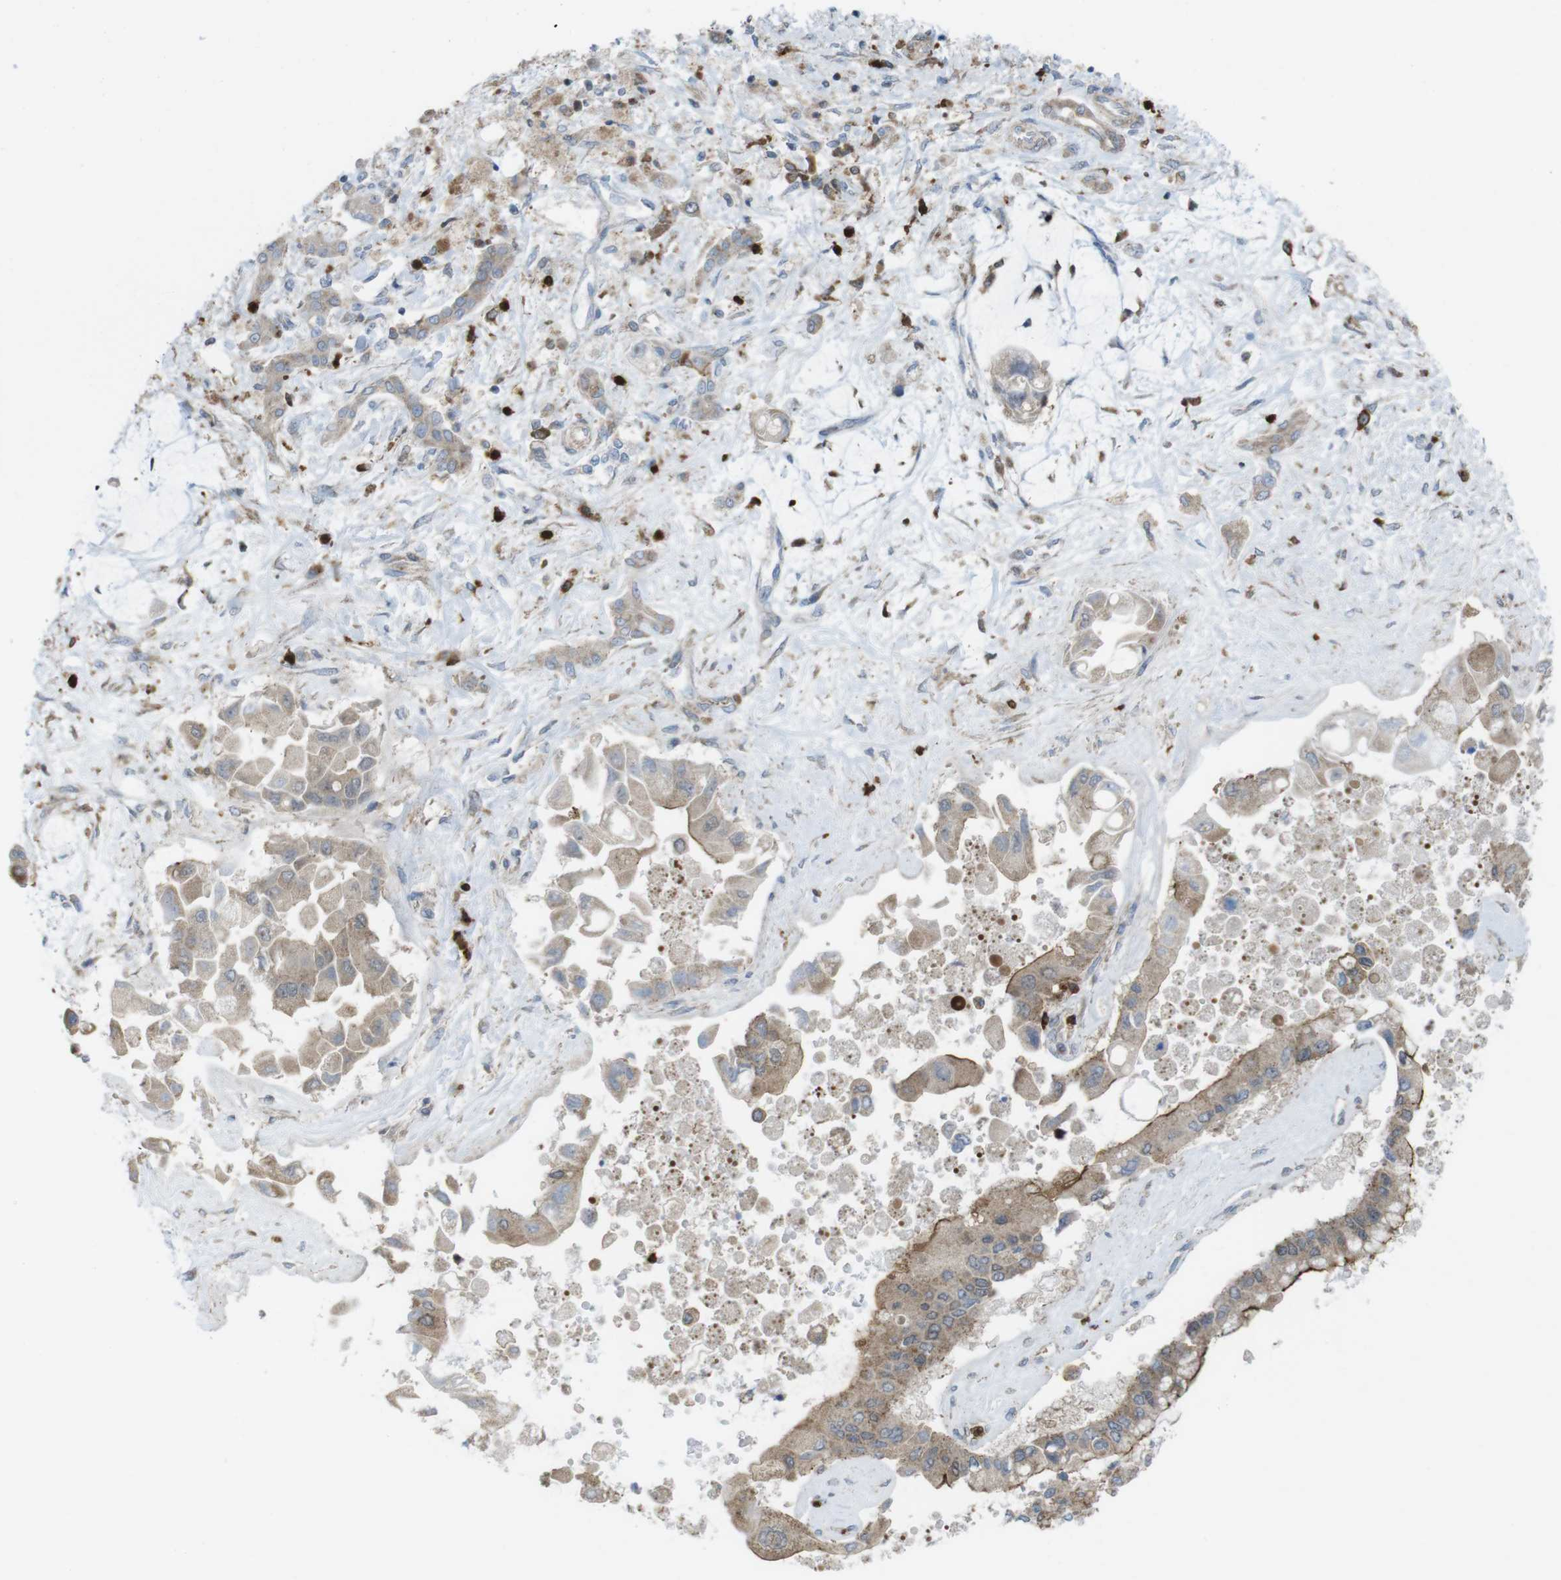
{"staining": {"intensity": "weak", "quantity": ">75%", "location": "cytoplasmic/membranous"}, "tissue": "liver cancer", "cell_type": "Tumor cells", "image_type": "cancer", "snomed": [{"axis": "morphology", "description": "Cholangiocarcinoma"}, {"axis": "topography", "description": "Liver"}], "caption": "Liver cancer (cholangiocarcinoma) tissue shows weak cytoplasmic/membranous staining in approximately >75% of tumor cells, visualized by immunohistochemistry.", "gene": "PRKCD", "patient": {"sex": "male", "age": 50}}